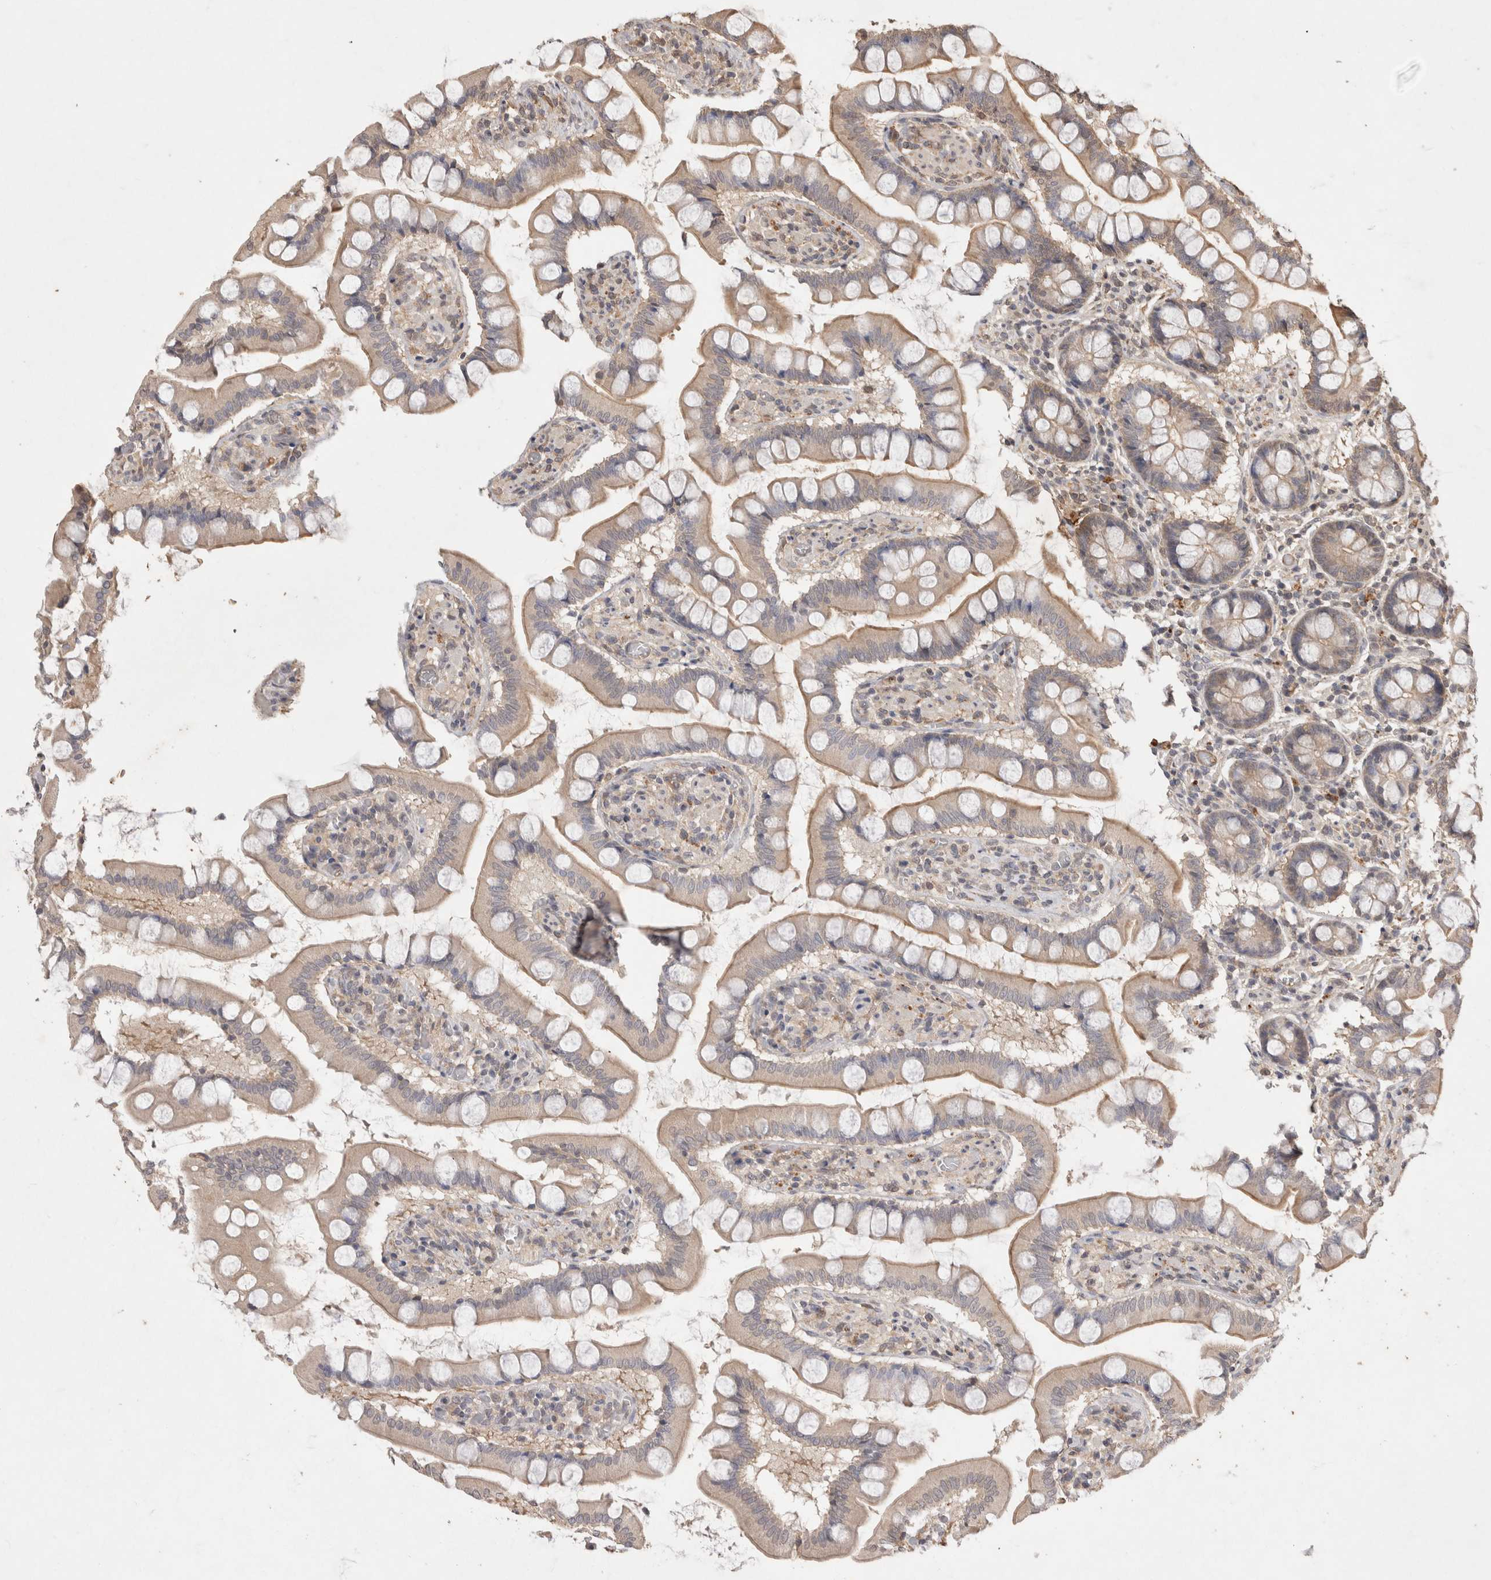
{"staining": {"intensity": "moderate", "quantity": "25%-75%", "location": "cytoplasmic/membranous"}, "tissue": "small intestine", "cell_type": "Glandular cells", "image_type": "normal", "snomed": [{"axis": "morphology", "description": "Normal tissue, NOS"}, {"axis": "topography", "description": "Small intestine"}], "caption": "DAB (3,3'-diaminobenzidine) immunohistochemical staining of benign small intestine exhibits moderate cytoplasmic/membranous protein staining in approximately 25%-75% of glandular cells. The protein is shown in brown color, while the nuclei are stained blue.", "gene": "PRMT3", "patient": {"sex": "male", "age": 41}}